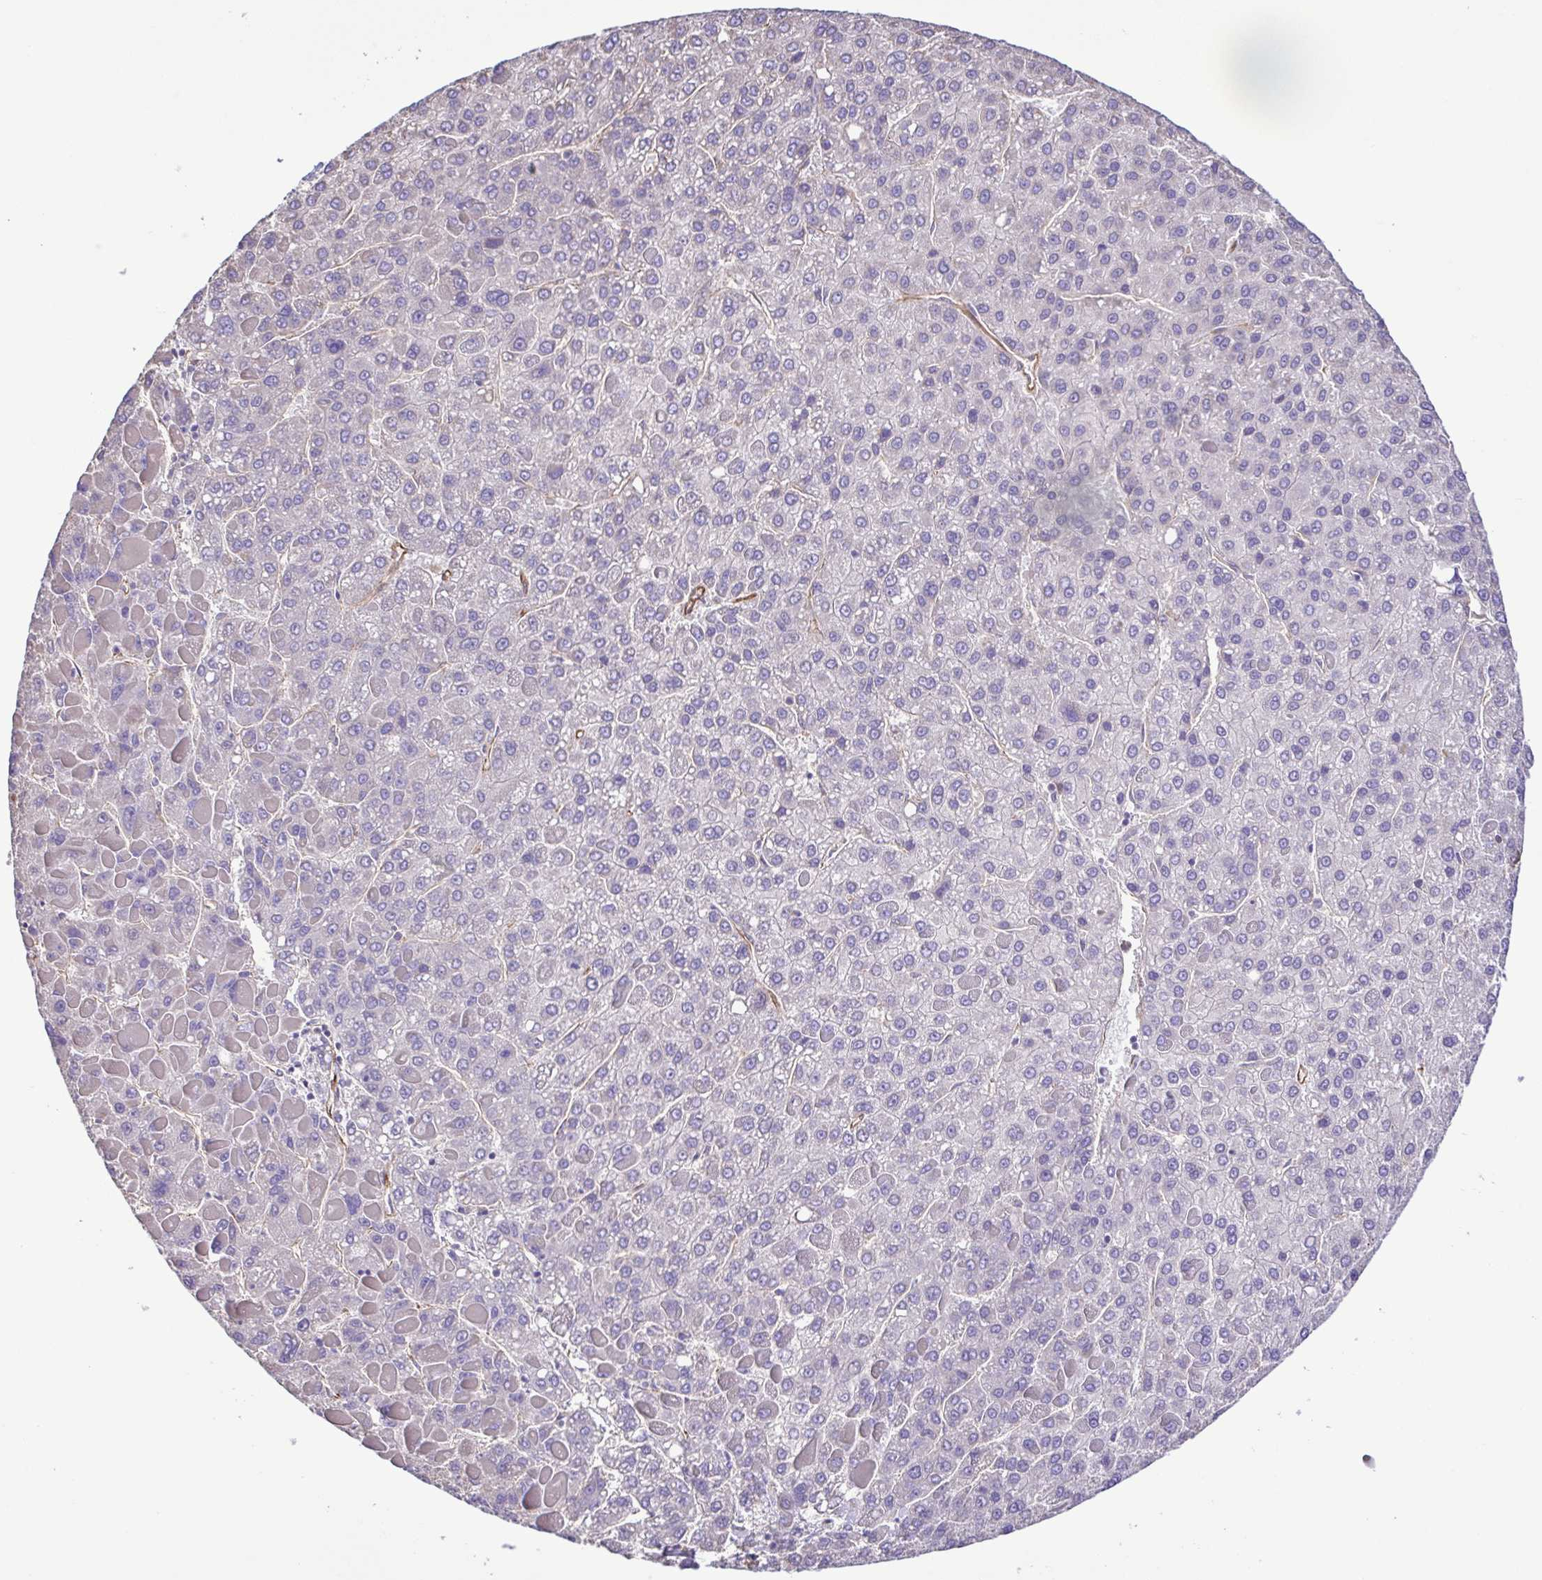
{"staining": {"intensity": "negative", "quantity": "none", "location": "none"}, "tissue": "liver cancer", "cell_type": "Tumor cells", "image_type": "cancer", "snomed": [{"axis": "morphology", "description": "Carcinoma, Hepatocellular, NOS"}, {"axis": "topography", "description": "Liver"}], "caption": "Human liver hepatocellular carcinoma stained for a protein using IHC exhibits no expression in tumor cells.", "gene": "FLT1", "patient": {"sex": "female", "age": 82}}